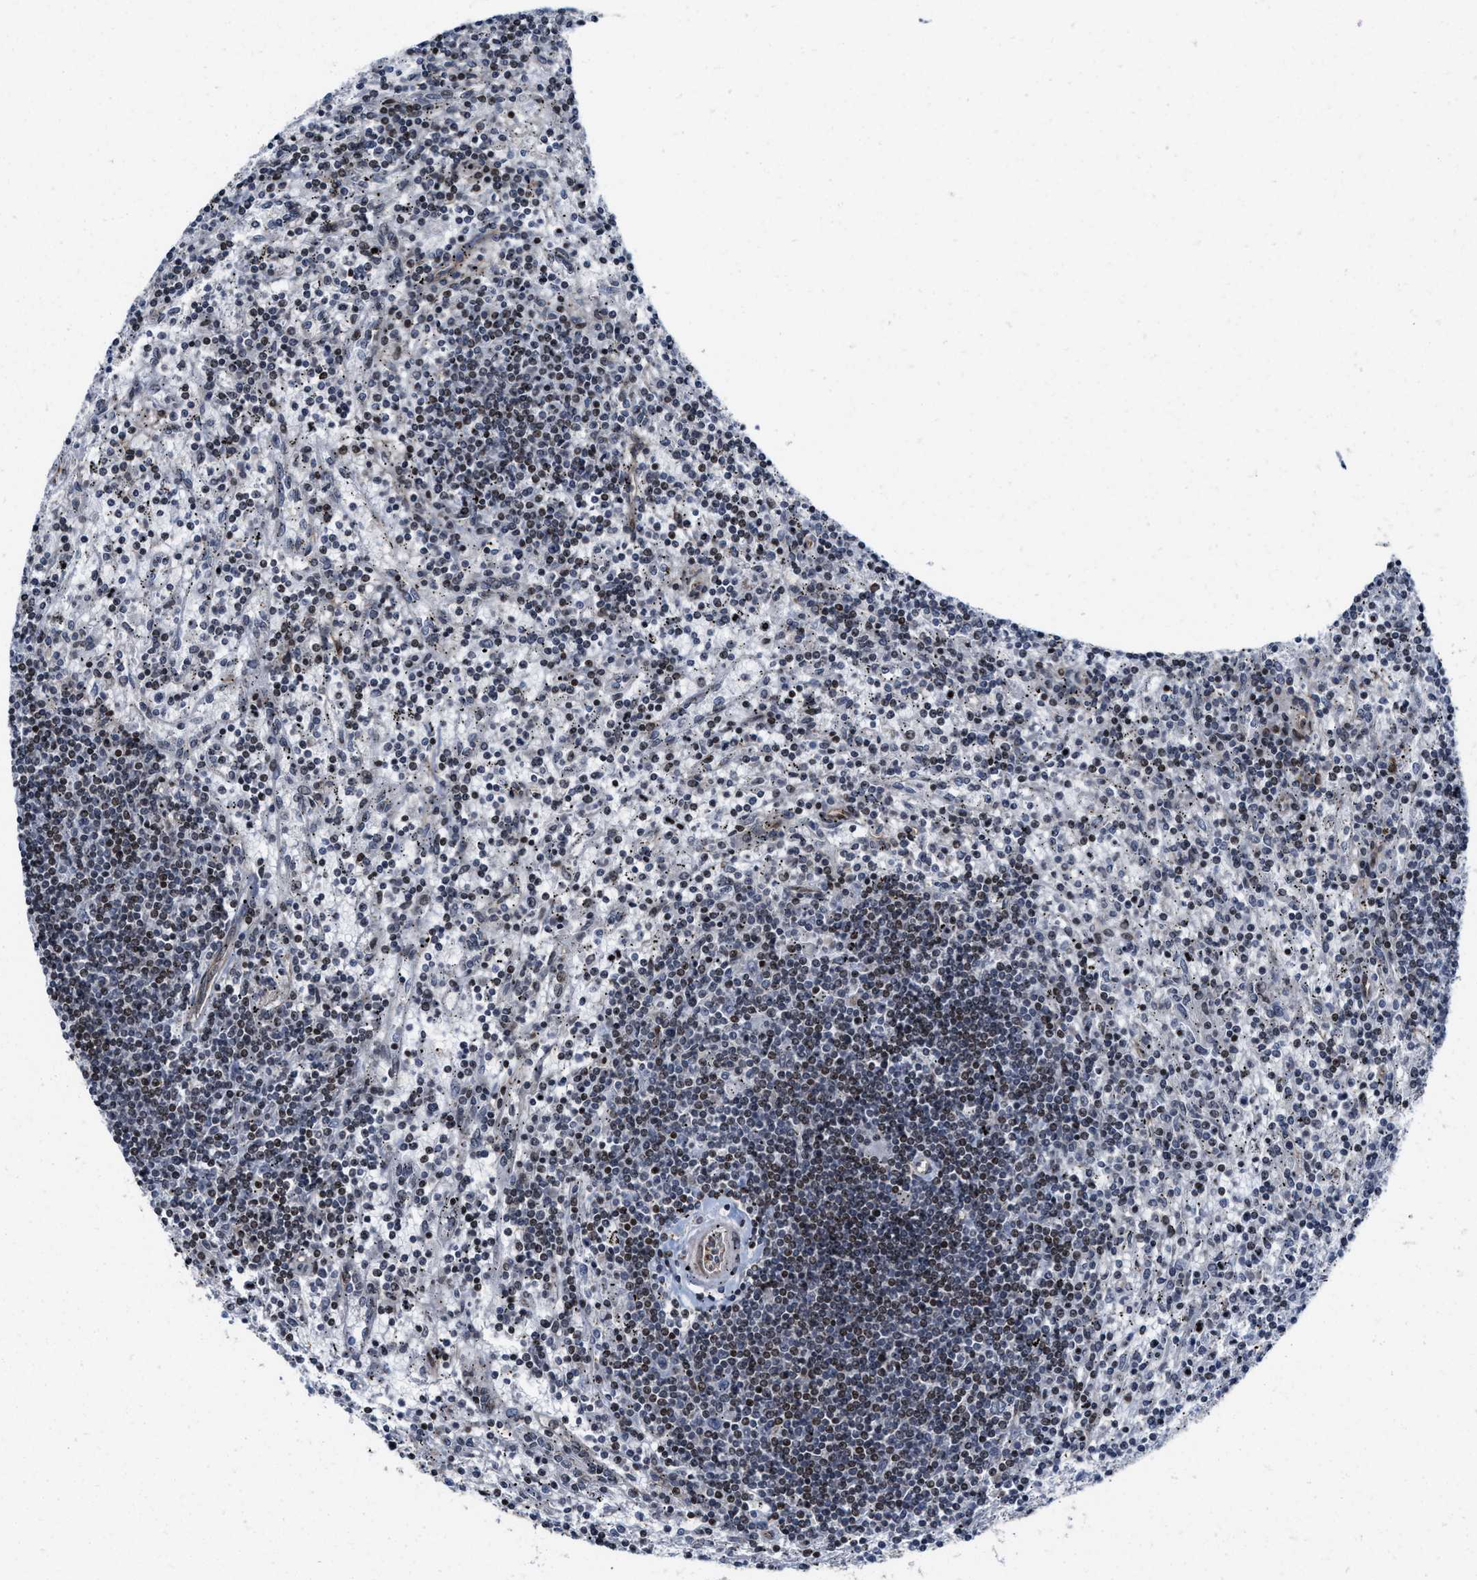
{"staining": {"intensity": "negative", "quantity": "none", "location": "none"}, "tissue": "lymphoma", "cell_type": "Tumor cells", "image_type": "cancer", "snomed": [{"axis": "morphology", "description": "Malignant lymphoma, non-Hodgkin's type, Low grade"}, {"axis": "topography", "description": "Spleen"}], "caption": "This photomicrograph is of malignant lymphoma, non-Hodgkin's type (low-grade) stained with immunohistochemistry to label a protein in brown with the nuclei are counter-stained blue. There is no staining in tumor cells. (DAB (3,3'-diaminobenzidine) IHC, high magnification).", "gene": "TGFB1I1", "patient": {"sex": "male", "age": 76}}